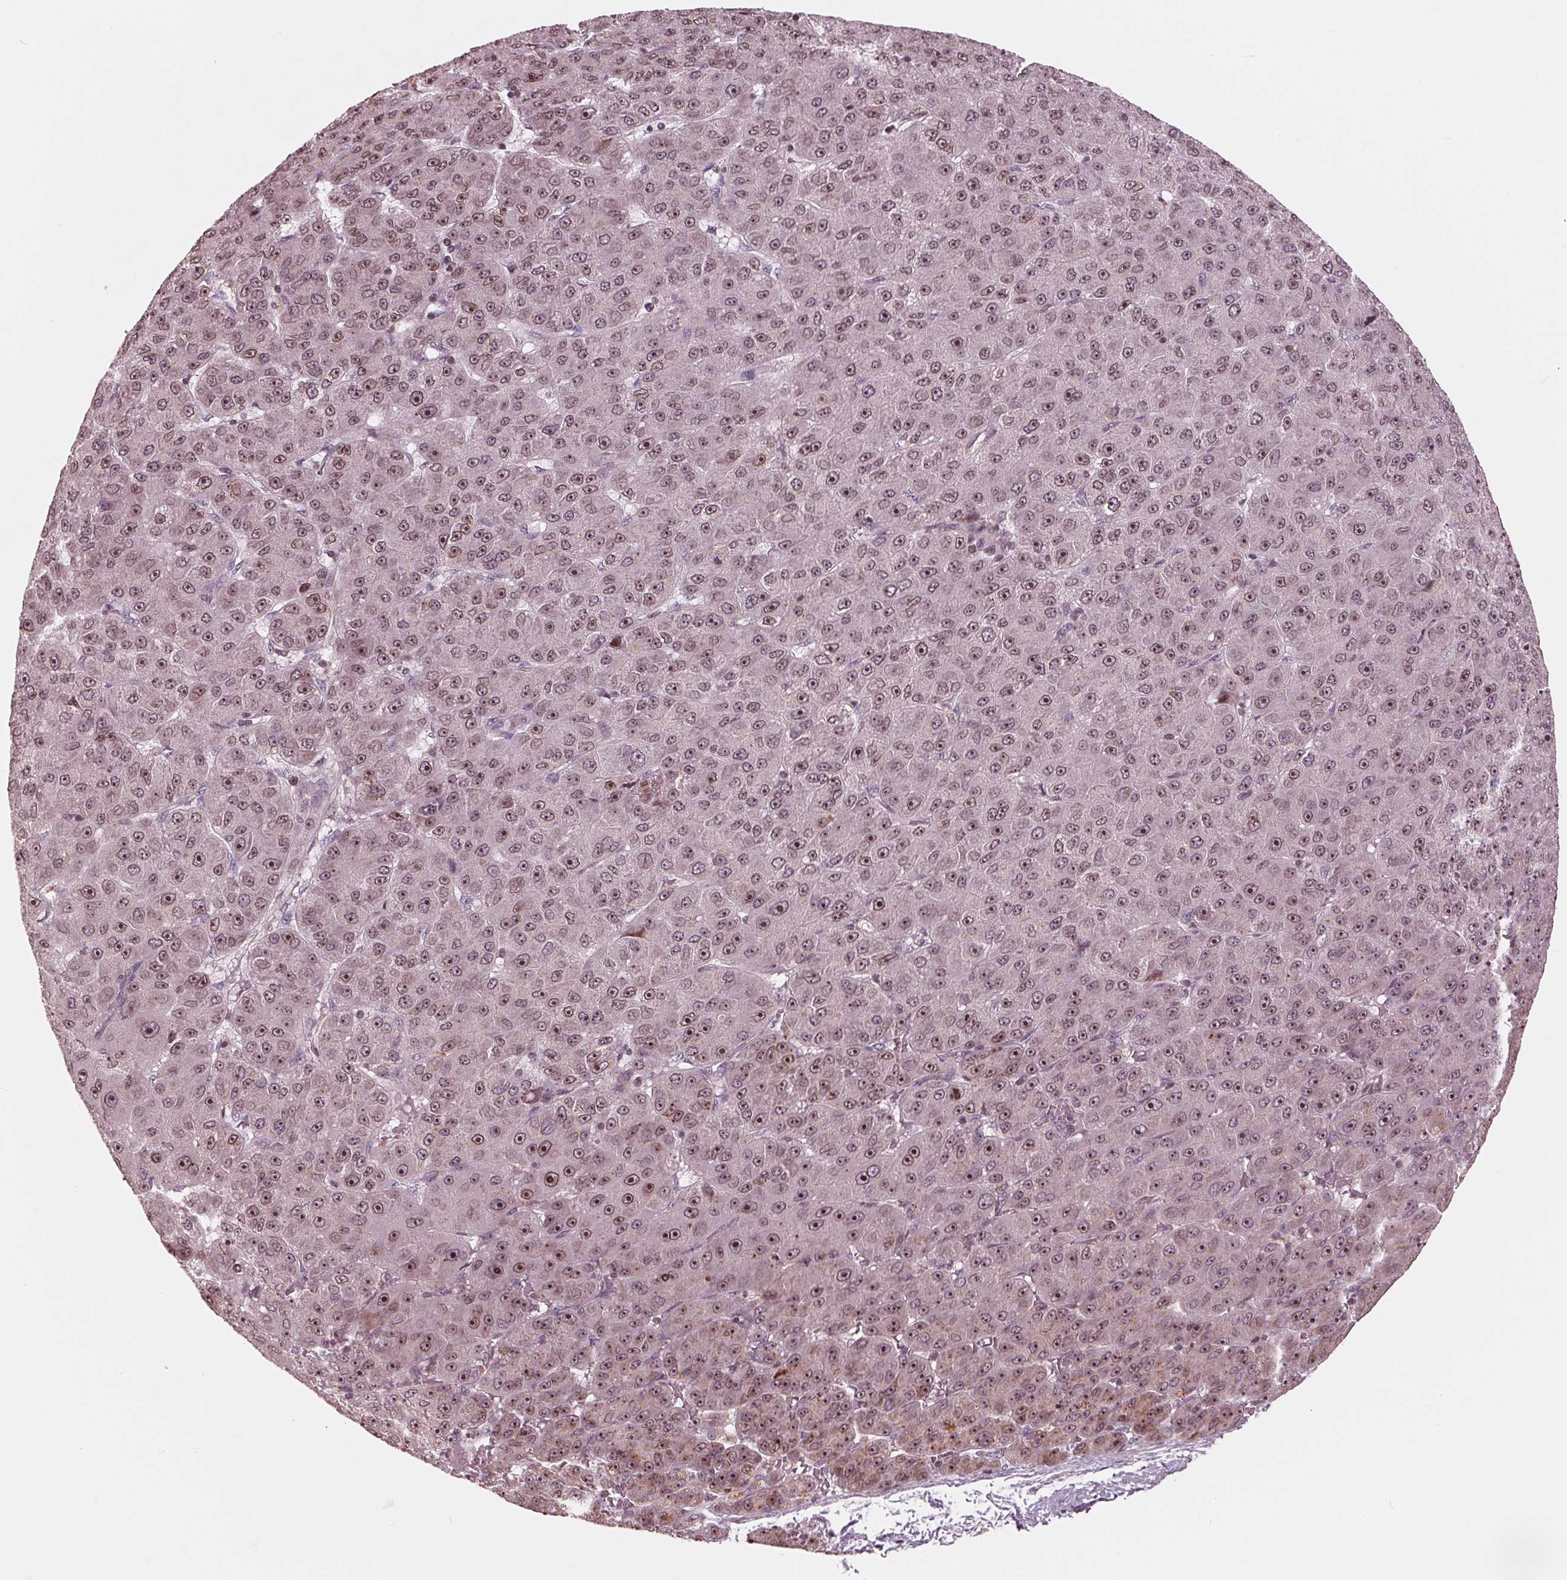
{"staining": {"intensity": "weak", "quantity": ">75%", "location": "cytoplasmic/membranous,nuclear"}, "tissue": "liver cancer", "cell_type": "Tumor cells", "image_type": "cancer", "snomed": [{"axis": "morphology", "description": "Carcinoma, Hepatocellular, NOS"}, {"axis": "topography", "description": "Liver"}], "caption": "Weak cytoplasmic/membranous and nuclear protein positivity is present in about >75% of tumor cells in liver hepatocellular carcinoma. The protein is stained brown, and the nuclei are stained in blue (DAB IHC with brightfield microscopy, high magnification).", "gene": "NUP210", "patient": {"sex": "male", "age": 67}}